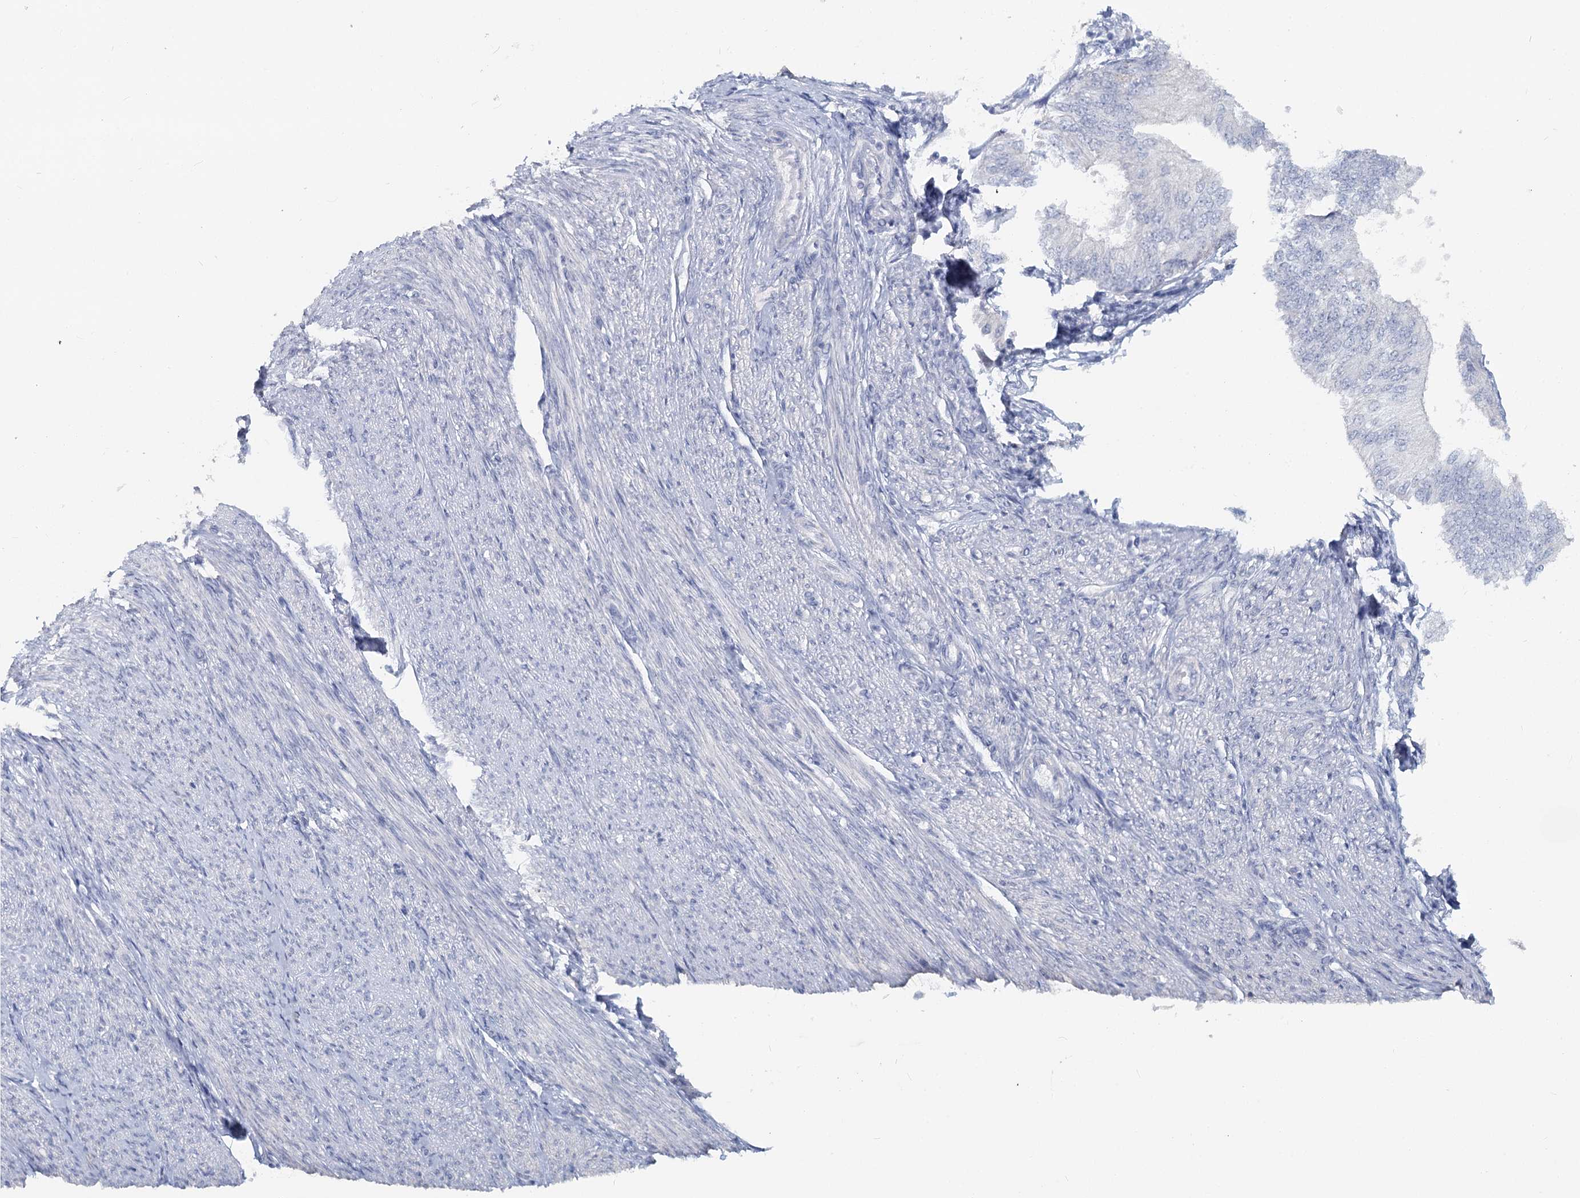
{"staining": {"intensity": "negative", "quantity": "none", "location": "none"}, "tissue": "endometrial cancer", "cell_type": "Tumor cells", "image_type": "cancer", "snomed": [{"axis": "morphology", "description": "Adenocarcinoma, NOS"}, {"axis": "topography", "description": "Endometrium"}], "caption": "Tumor cells are negative for protein expression in human endometrial cancer.", "gene": "CHGA", "patient": {"sex": "female", "age": 58}}